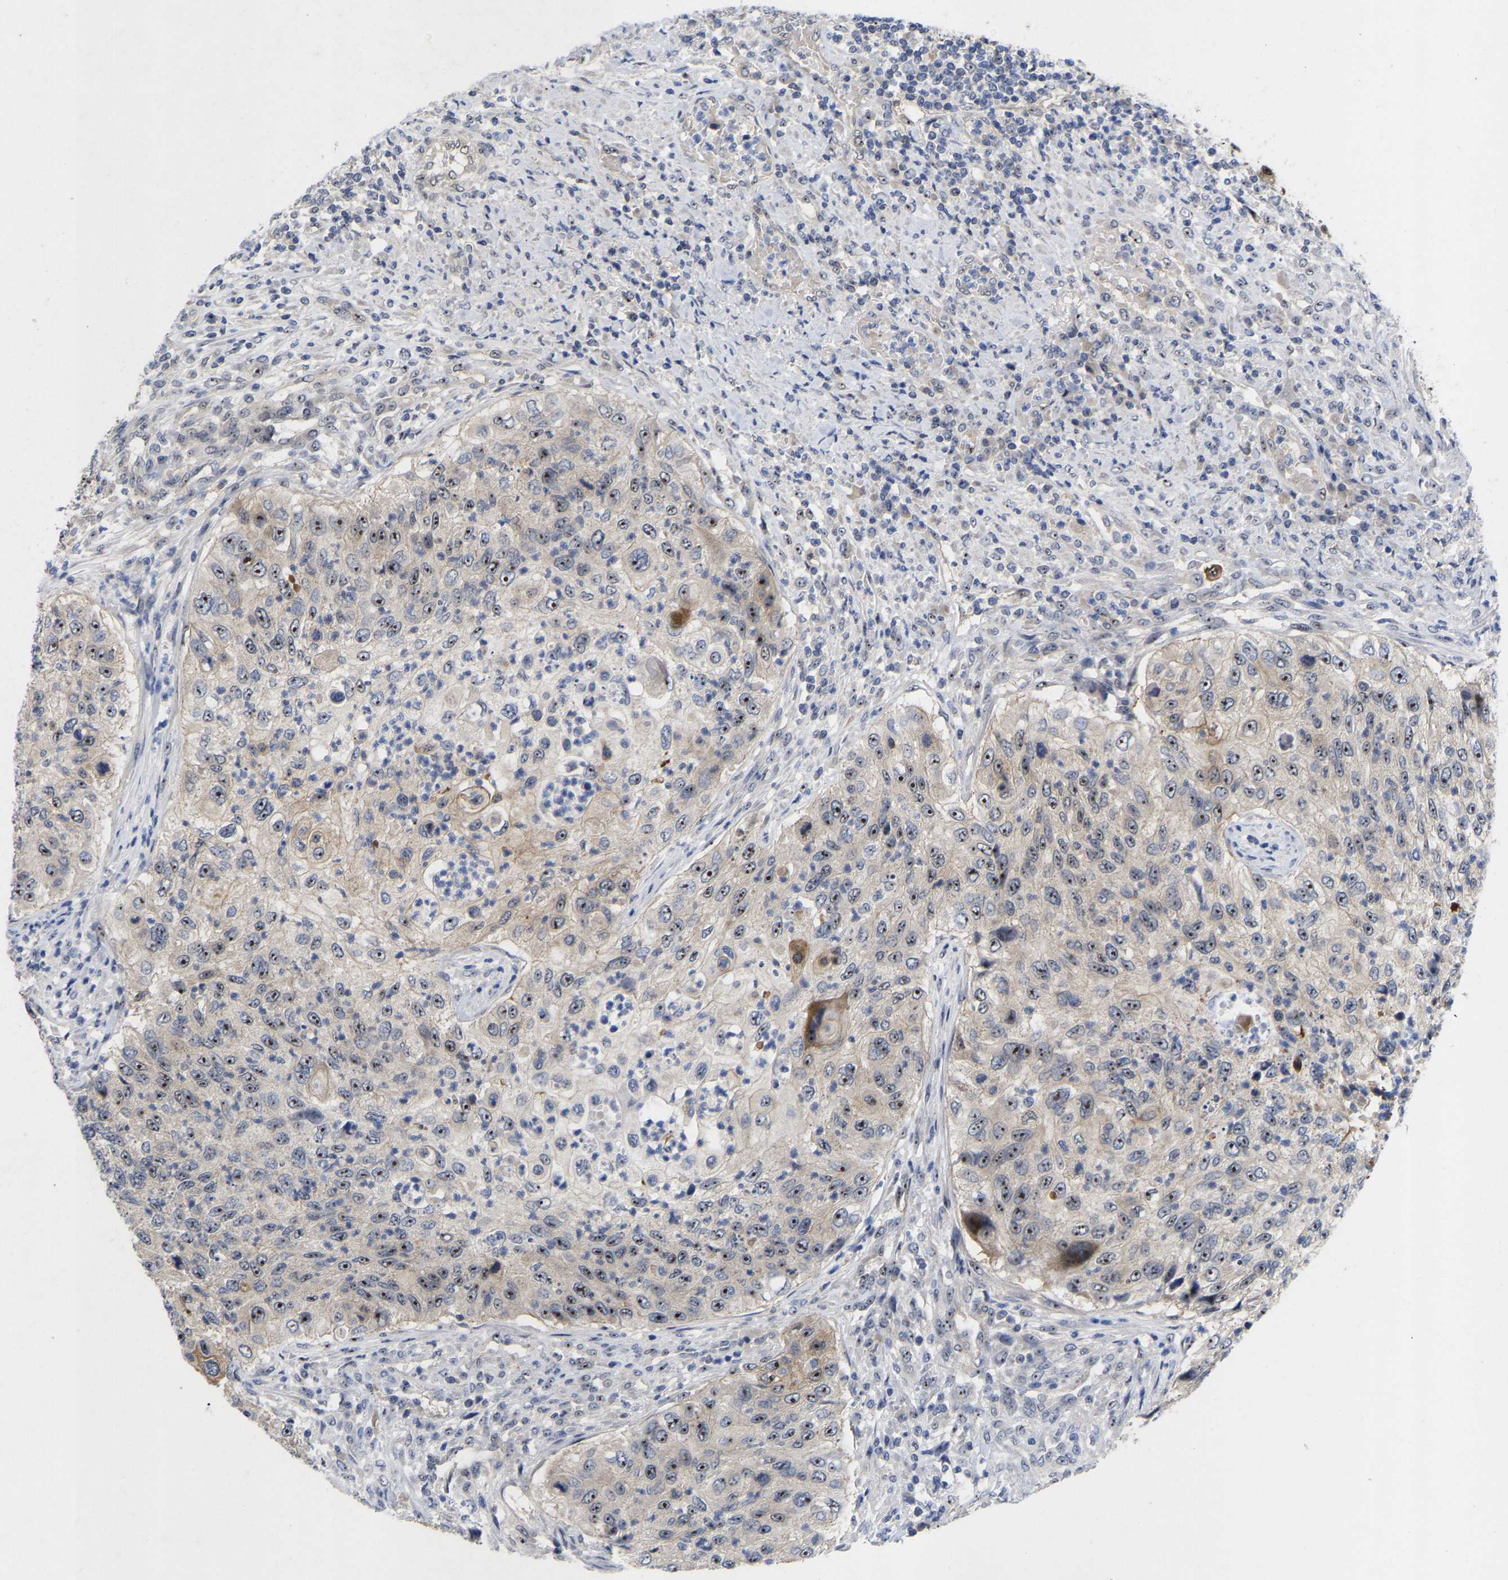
{"staining": {"intensity": "strong", "quantity": "25%-75%", "location": "nuclear"}, "tissue": "urothelial cancer", "cell_type": "Tumor cells", "image_type": "cancer", "snomed": [{"axis": "morphology", "description": "Urothelial carcinoma, High grade"}, {"axis": "topography", "description": "Urinary bladder"}], "caption": "Approximately 25%-75% of tumor cells in high-grade urothelial carcinoma display strong nuclear protein staining as visualized by brown immunohistochemical staining.", "gene": "NLE1", "patient": {"sex": "female", "age": 60}}